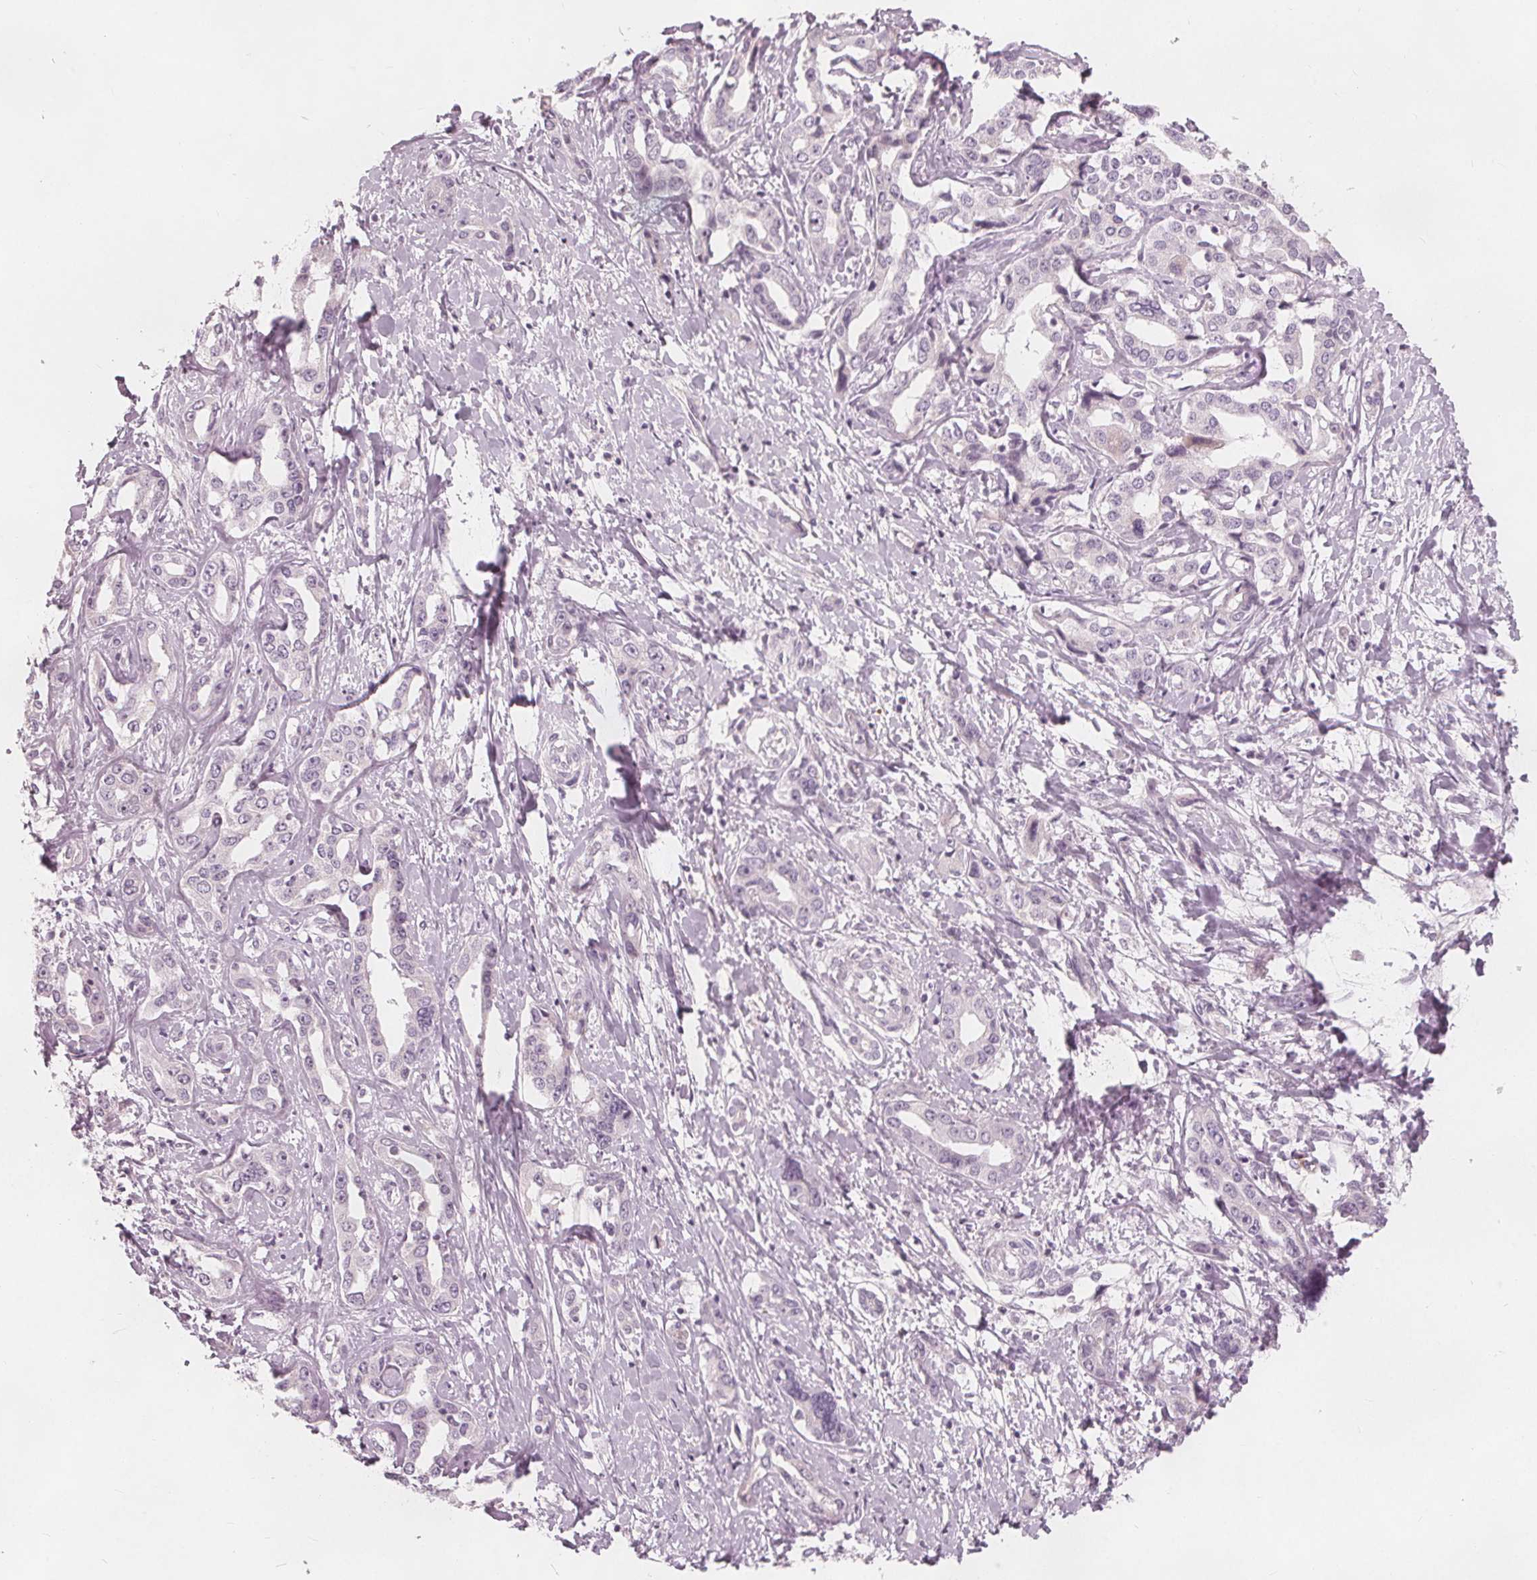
{"staining": {"intensity": "negative", "quantity": "none", "location": "none"}, "tissue": "liver cancer", "cell_type": "Tumor cells", "image_type": "cancer", "snomed": [{"axis": "morphology", "description": "Cholangiocarcinoma"}, {"axis": "topography", "description": "Liver"}], "caption": "High magnification brightfield microscopy of liver cancer (cholangiocarcinoma) stained with DAB (3,3'-diaminobenzidine) (brown) and counterstained with hematoxylin (blue): tumor cells show no significant positivity.", "gene": "BRSK1", "patient": {"sex": "male", "age": 59}}